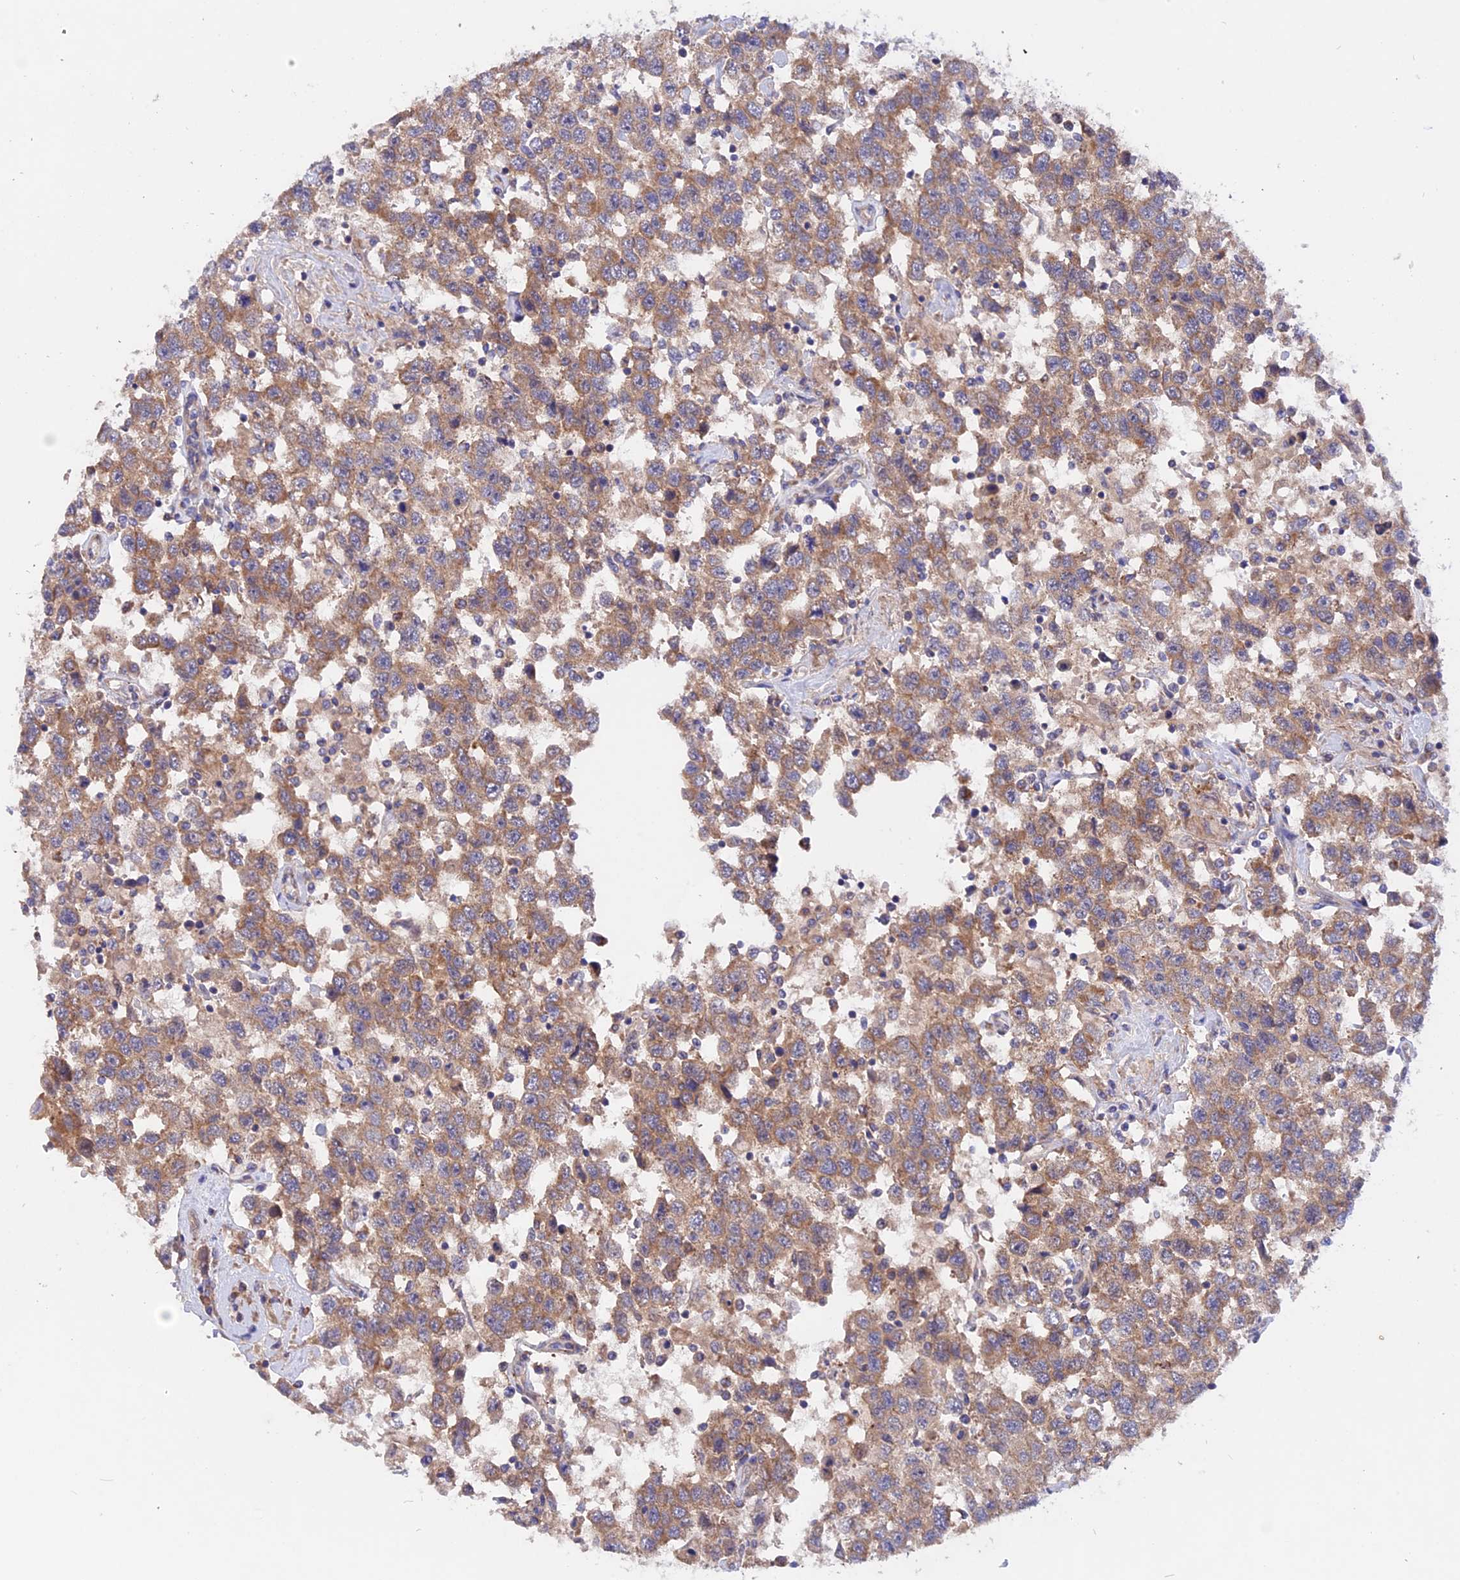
{"staining": {"intensity": "moderate", "quantity": ">75%", "location": "cytoplasmic/membranous"}, "tissue": "testis cancer", "cell_type": "Tumor cells", "image_type": "cancer", "snomed": [{"axis": "morphology", "description": "Seminoma, NOS"}, {"axis": "topography", "description": "Testis"}], "caption": "Immunohistochemistry (IHC) of testis cancer (seminoma) exhibits medium levels of moderate cytoplasmic/membranous expression in approximately >75% of tumor cells.", "gene": "HYCC1", "patient": {"sex": "male", "age": 41}}